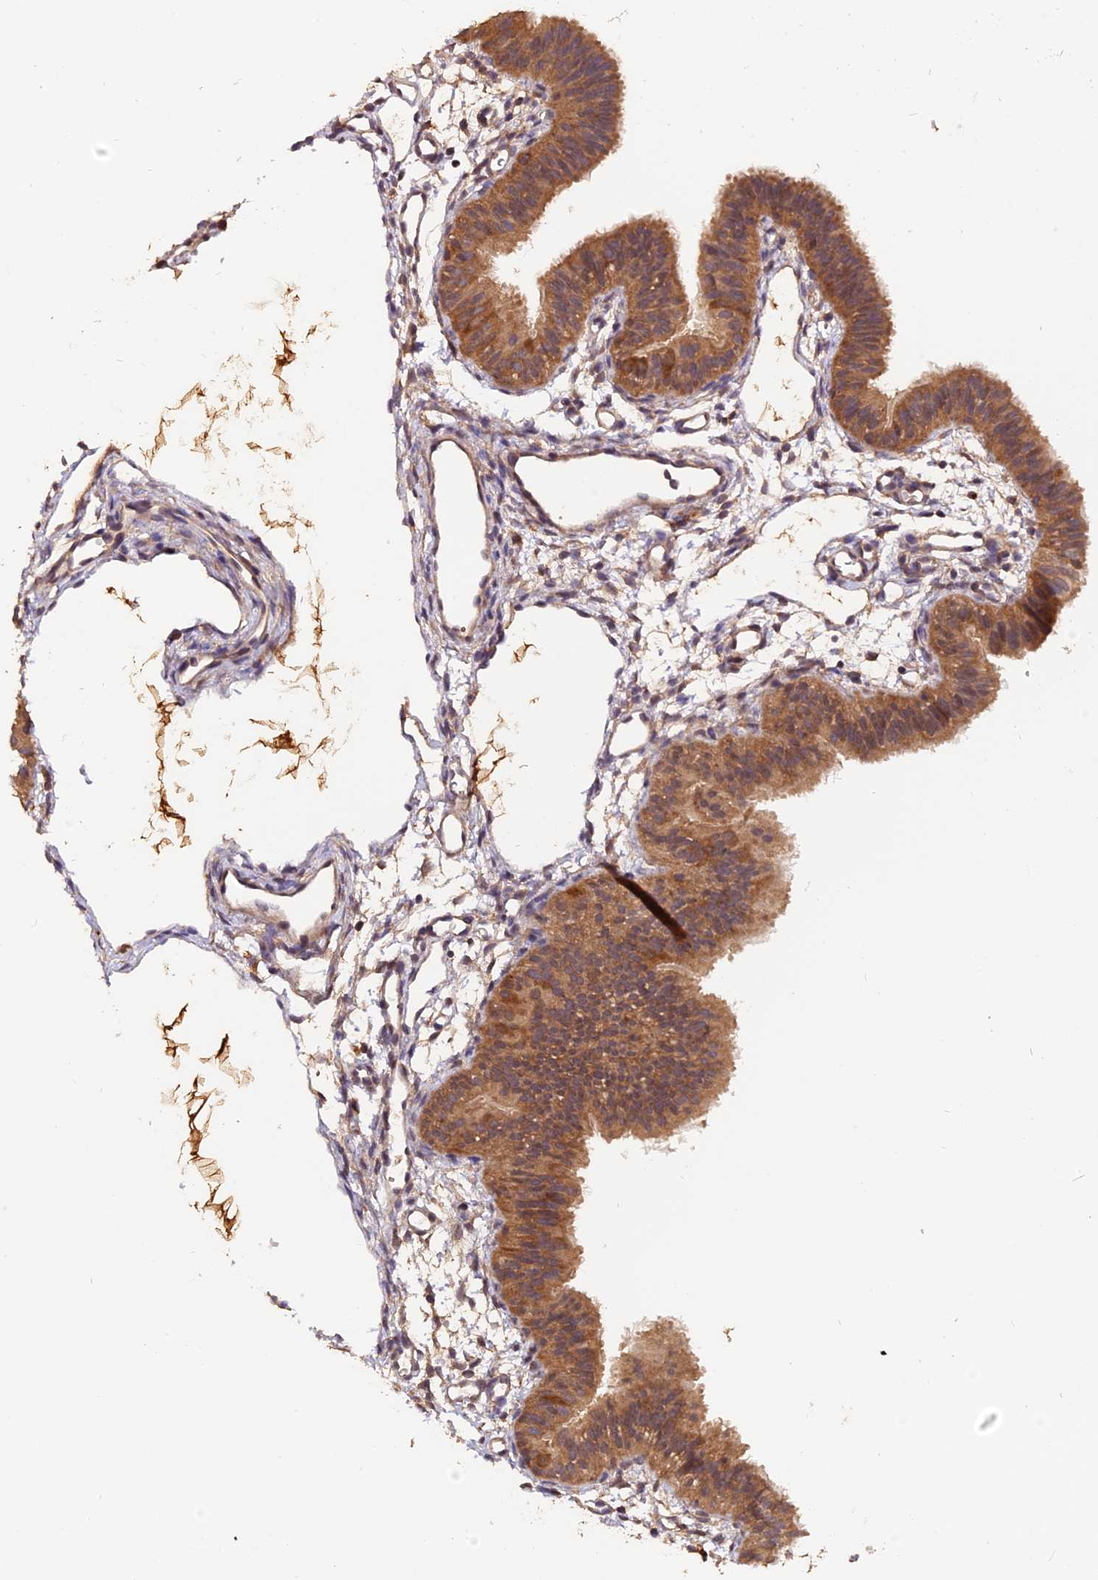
{"staining": {"intensity": "moderate", "quantity": ">75%", "location": "cytoplasmic/membranous"}, "tissue": "fallopian tube", "cell_type": "Glandular cells", "image_type": "normal", "snomed": [{"axis": "morphology", "description": "Normal tissue, NOS"}, {"axis": "topography", "description": "Fallopian tube"}], "caption": "Immunohistochemical staining of benign human fallopian tube reveals >75% levels of moderate cytoplasmic/membranous protein positivity in about >75% of glandular cells.", "gene": "TRMT1", "patient": {"sex": "female", "age": 35}}